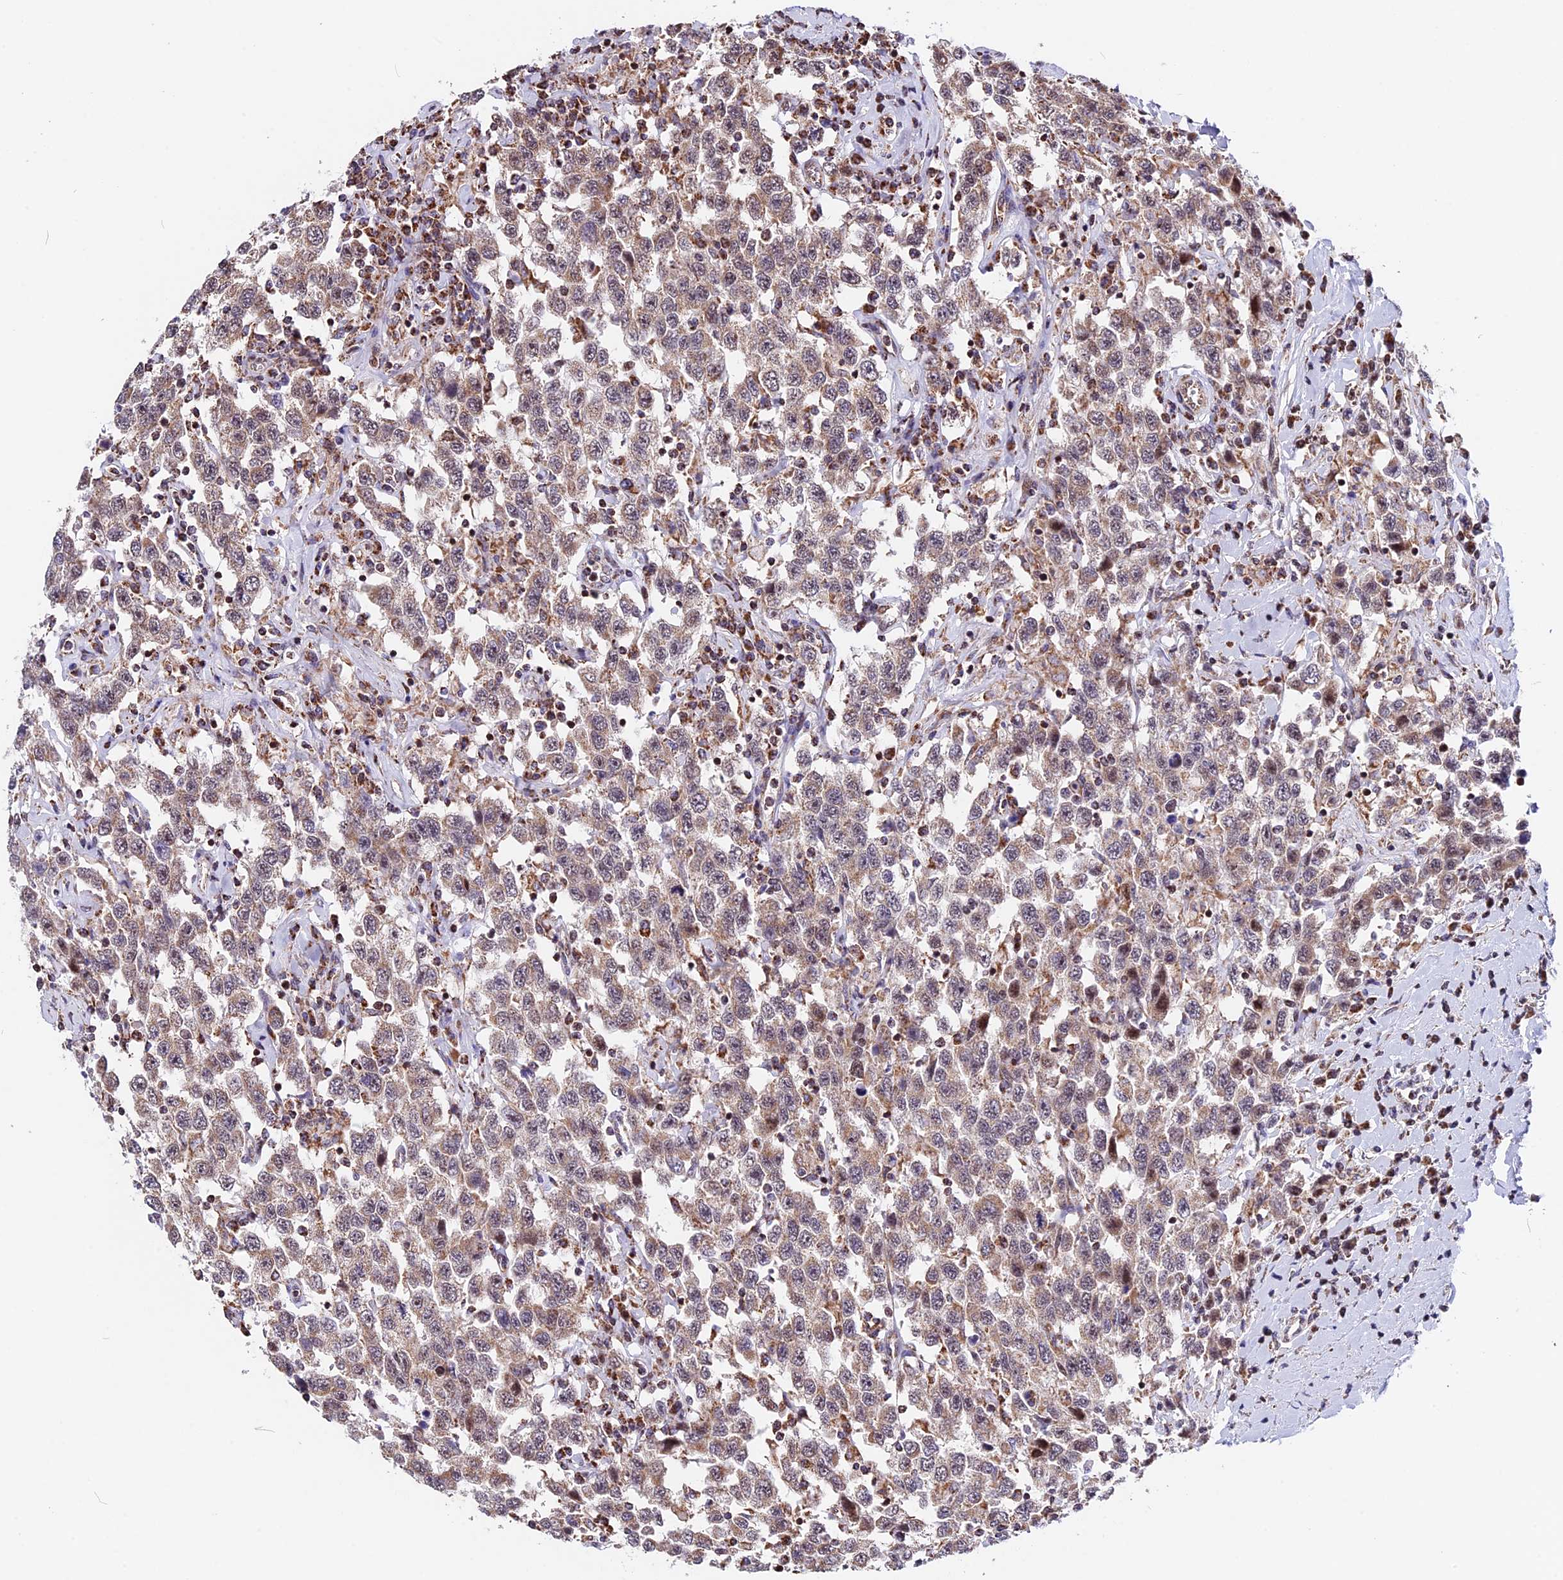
{"staining": {"intensity": "weak", "quantity": ">75%", "location": "cytoplasmic/membranous"}, "tissue": "testis cancer", "cell_type": "Tumor cells", "image_type": "cancer", "snomed": [{"axis": "morphology", "description": "Seminoma, NOS"}, {"axis": "topography", "description": "Testis"}], "caption": "DAB (3,3'-diaminobenzidine) immunohistochemical staining of seminoma (testis) shows weak cytoplasmic/membranous protein expression in about >75% of tumor cells. (brown staining indicates protein expression, while blue staining denotes nuclei).", "gene": "FAM174C", "patient": {"sex": "male", "age": 41}}